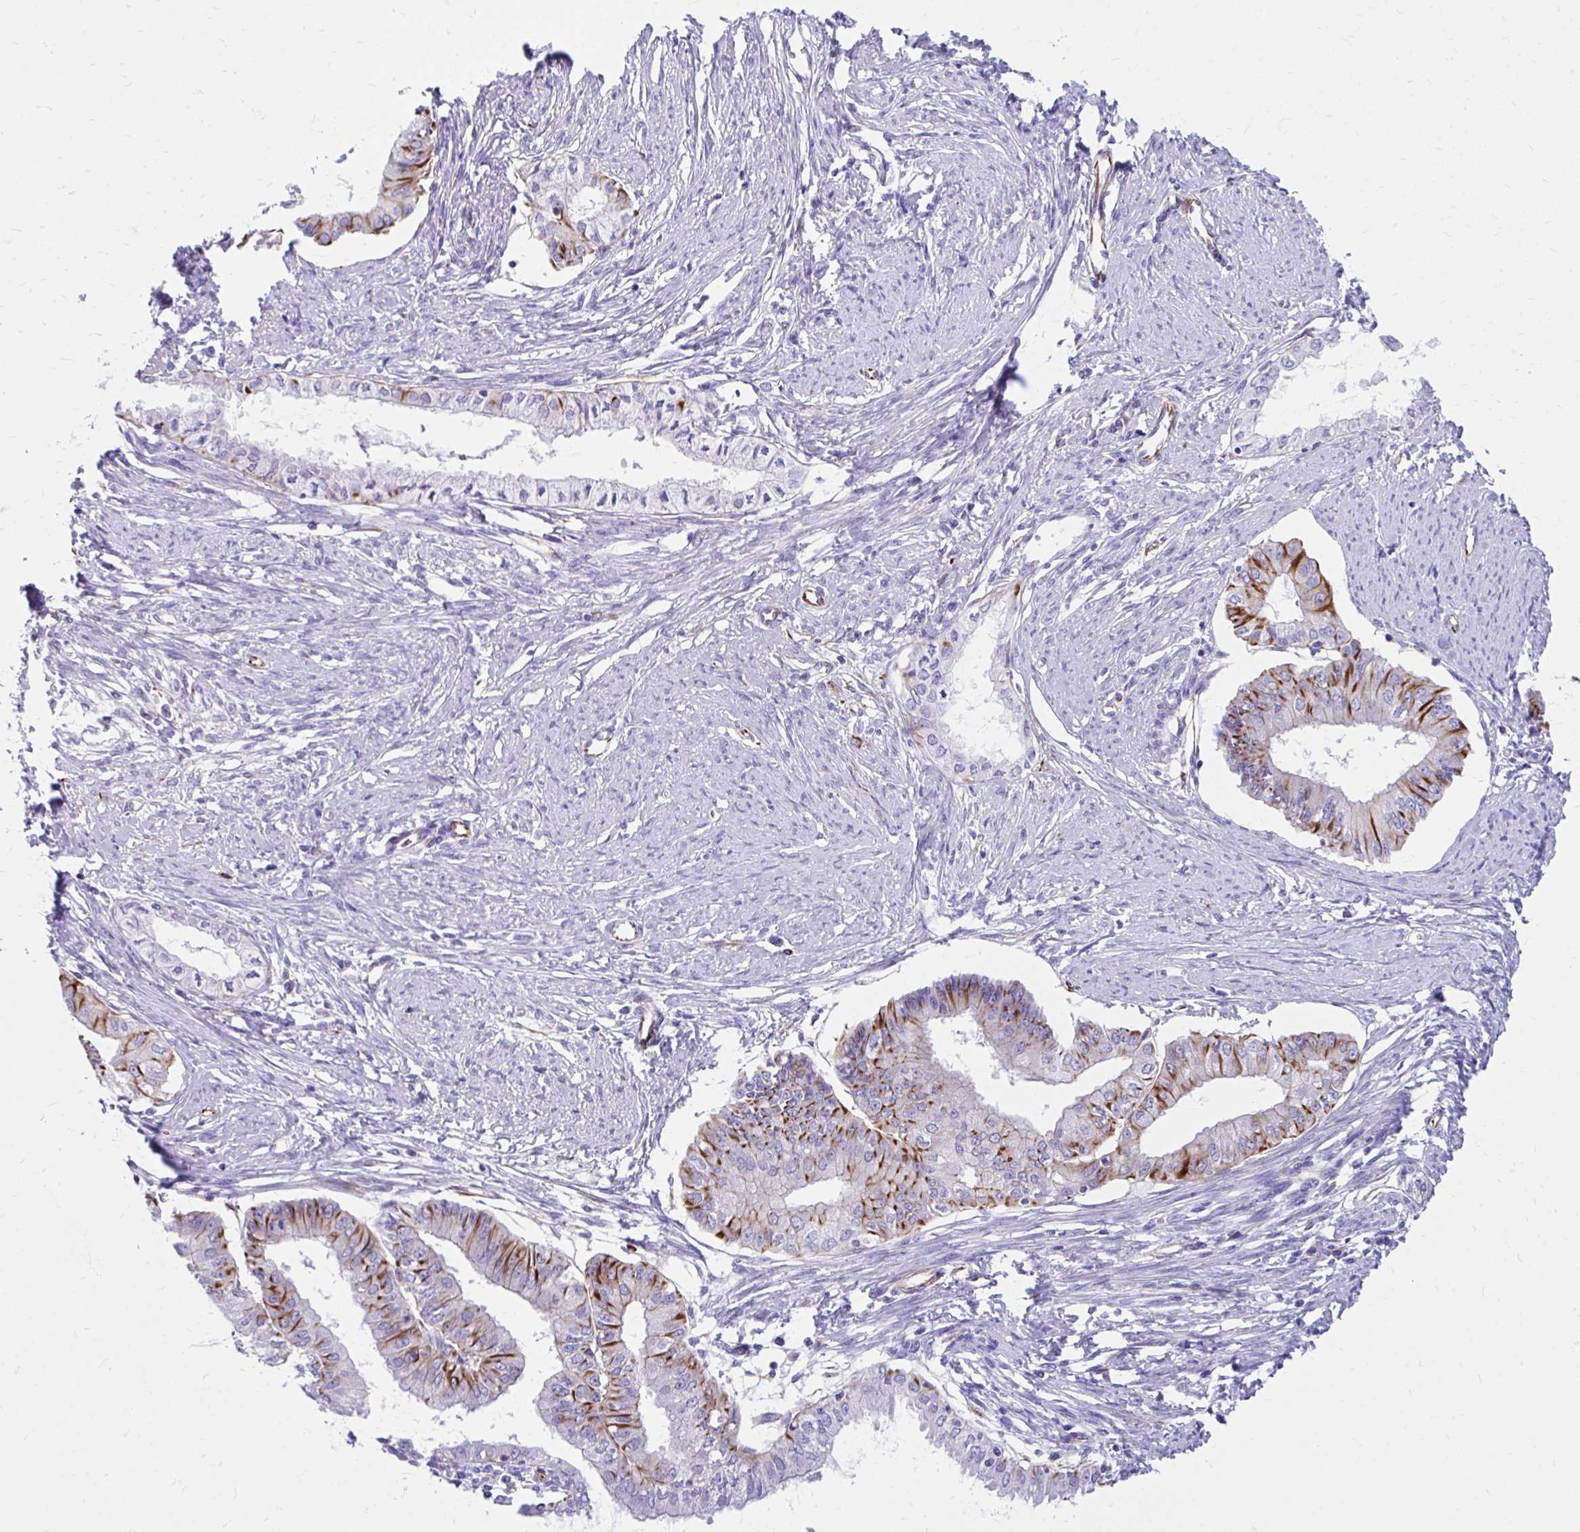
{"staining": {"intensity": "strong", "quantity": "25%-75%", "location": "cytoplasmic/membranous"}, "tissue": "endometrial cancer", "cell_type": "Tumor cells", "image_type": "cancer", "snomed": [{"axis": "morphology", "description": "Adenocarcinoma, NOS"}, {"axis": "topography", "description": "Endometrium"}], "caption": "The image reveals immunohistochemical staining of adenocarcinoma (endometrial). There is strong cytoplasmic/membranous staining is present in about 25%-75% of tumor cells.", "gene": "ZNF699", "patient": {"sex": "female", "age": 76}}